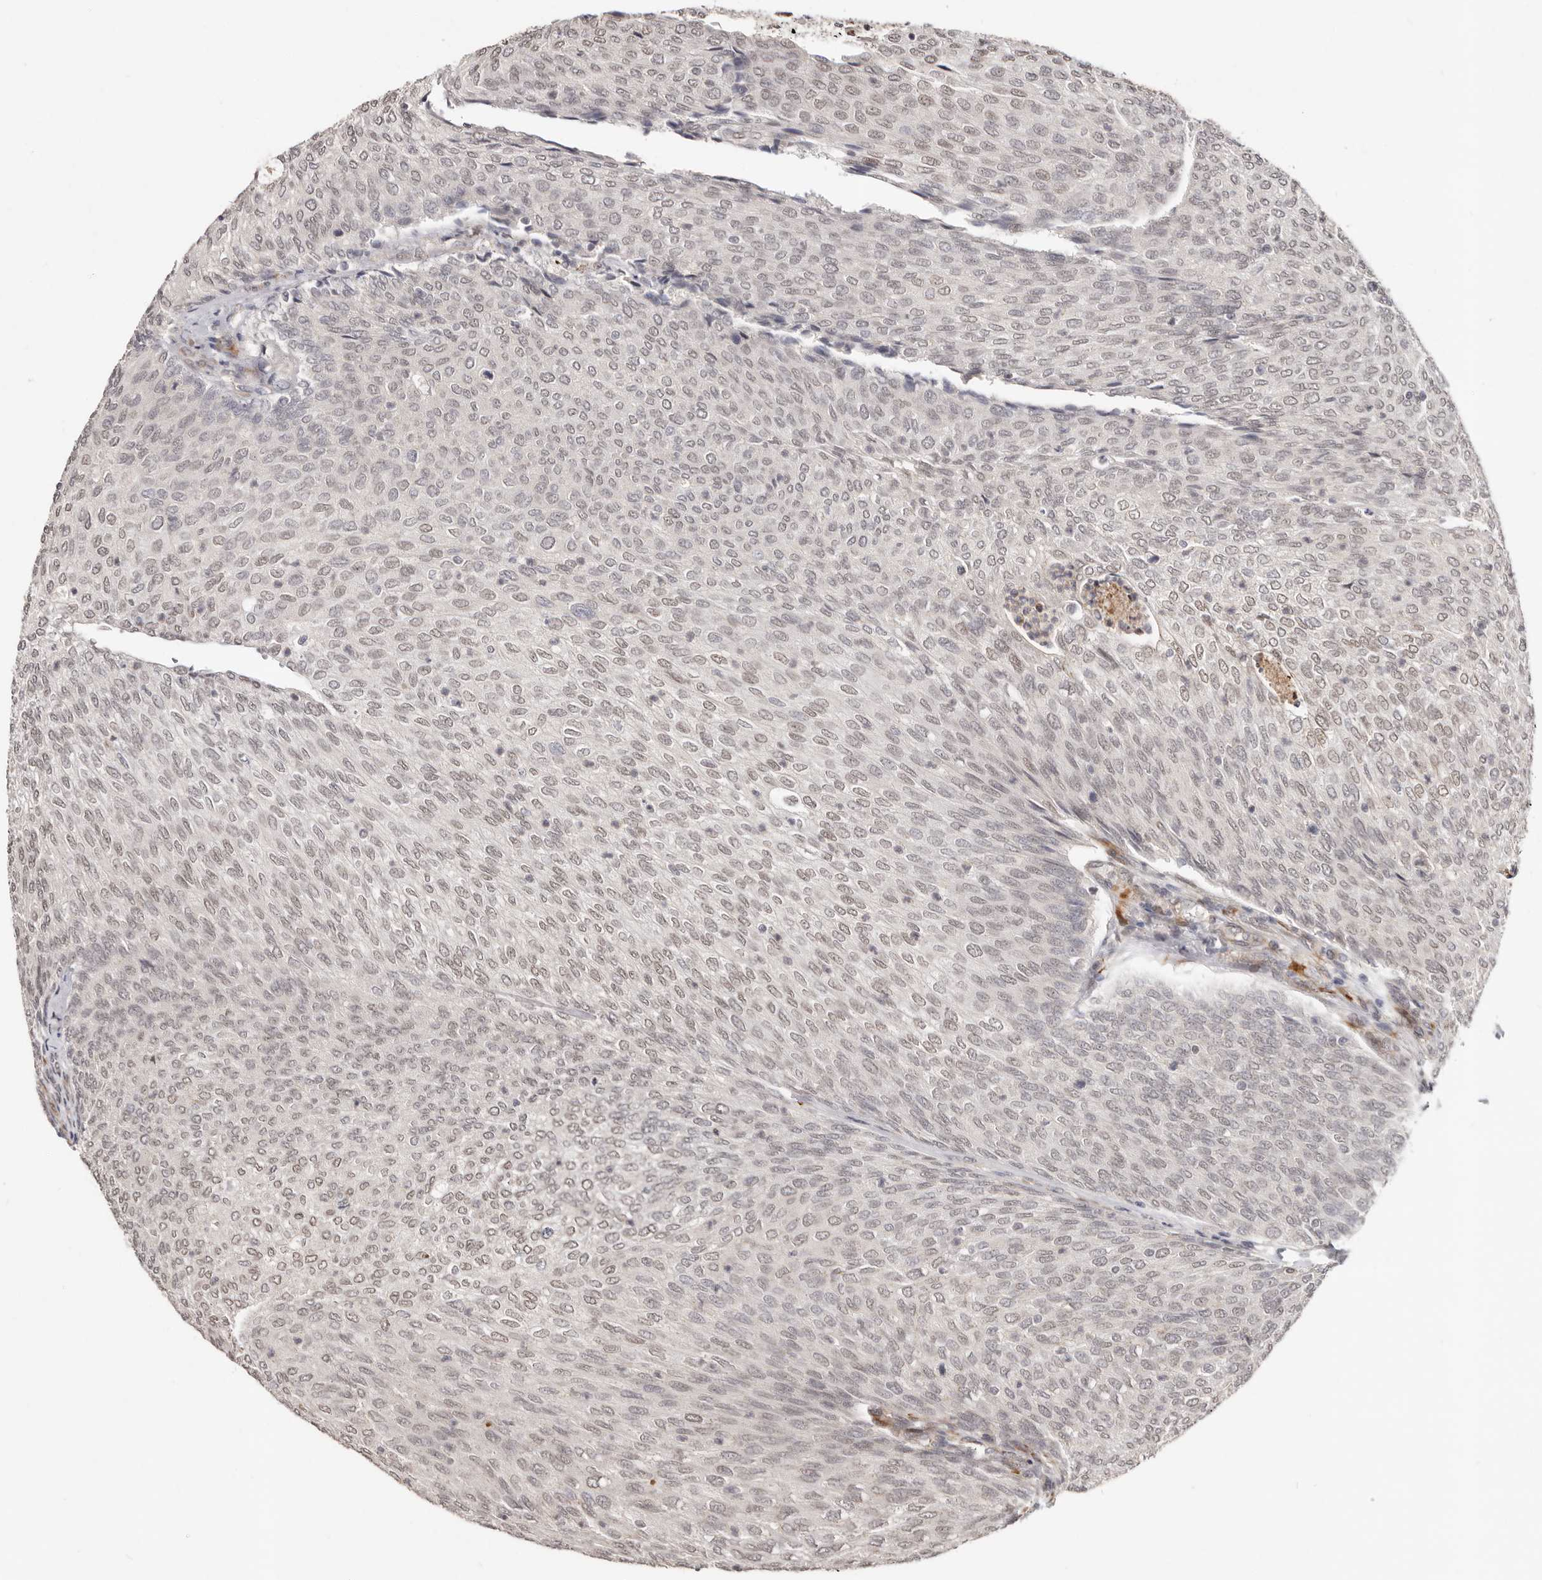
{"staining": {"intensity": "weak", "quantity": ">75%", "location": "nuclear"}, "tissue": "urothelial cancer", "cell_type": "Tumor cells", "image_type": "cancer", "snomed": [{"axis": "morphology", "description": "Urothelial carcinoma, Low grade"}, {"axis": "topography", "description": "Urinary bladder"}], "caption": "Urothelial cancer stained for a protein (brown) shows weak nuclear positive expression in about >75% of tumor cells.", "gene": "SRCAP", "patient": {"sex": "female", "age": 79}}